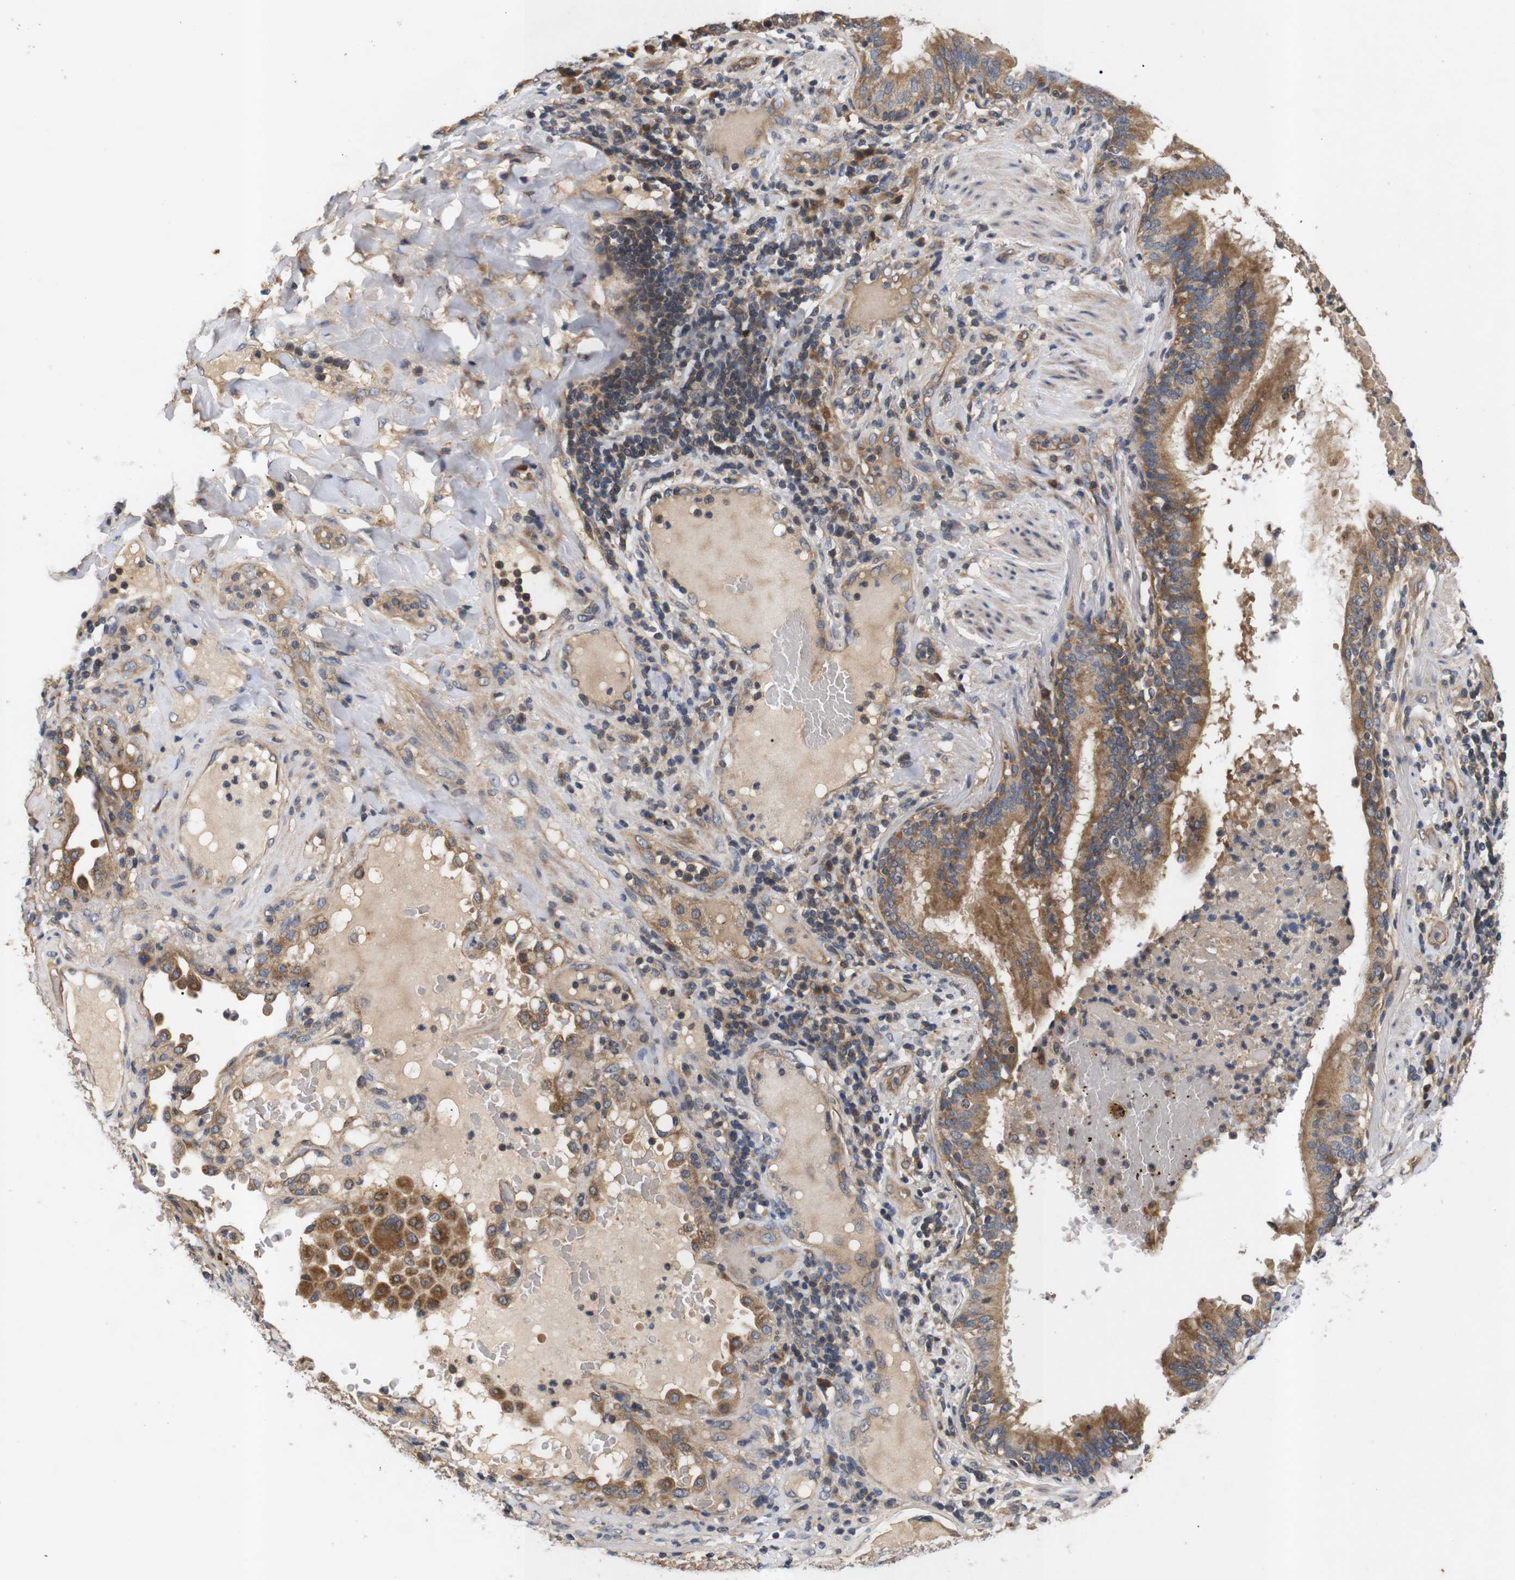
{"staining": {"intensity": "moderate", "quantity": ">75%", "location": "cytoplasmic/membranous"}, "tissue": "lung cancer", "cell_type": "Tumor cells", "image_type": "cancer", "snomed": [{"axis": "morphology", "description": "Squamous cell carcinoma, NOS"}, {"axis": "topography", "description": "Lung"}], "caption": "Lung cancer tissue reveals moderate cytoplasmic/membranous positivity in about >75% of tumor cells", "gene": "RIPK1", "patient": {"sex": "male", "age": 57}}